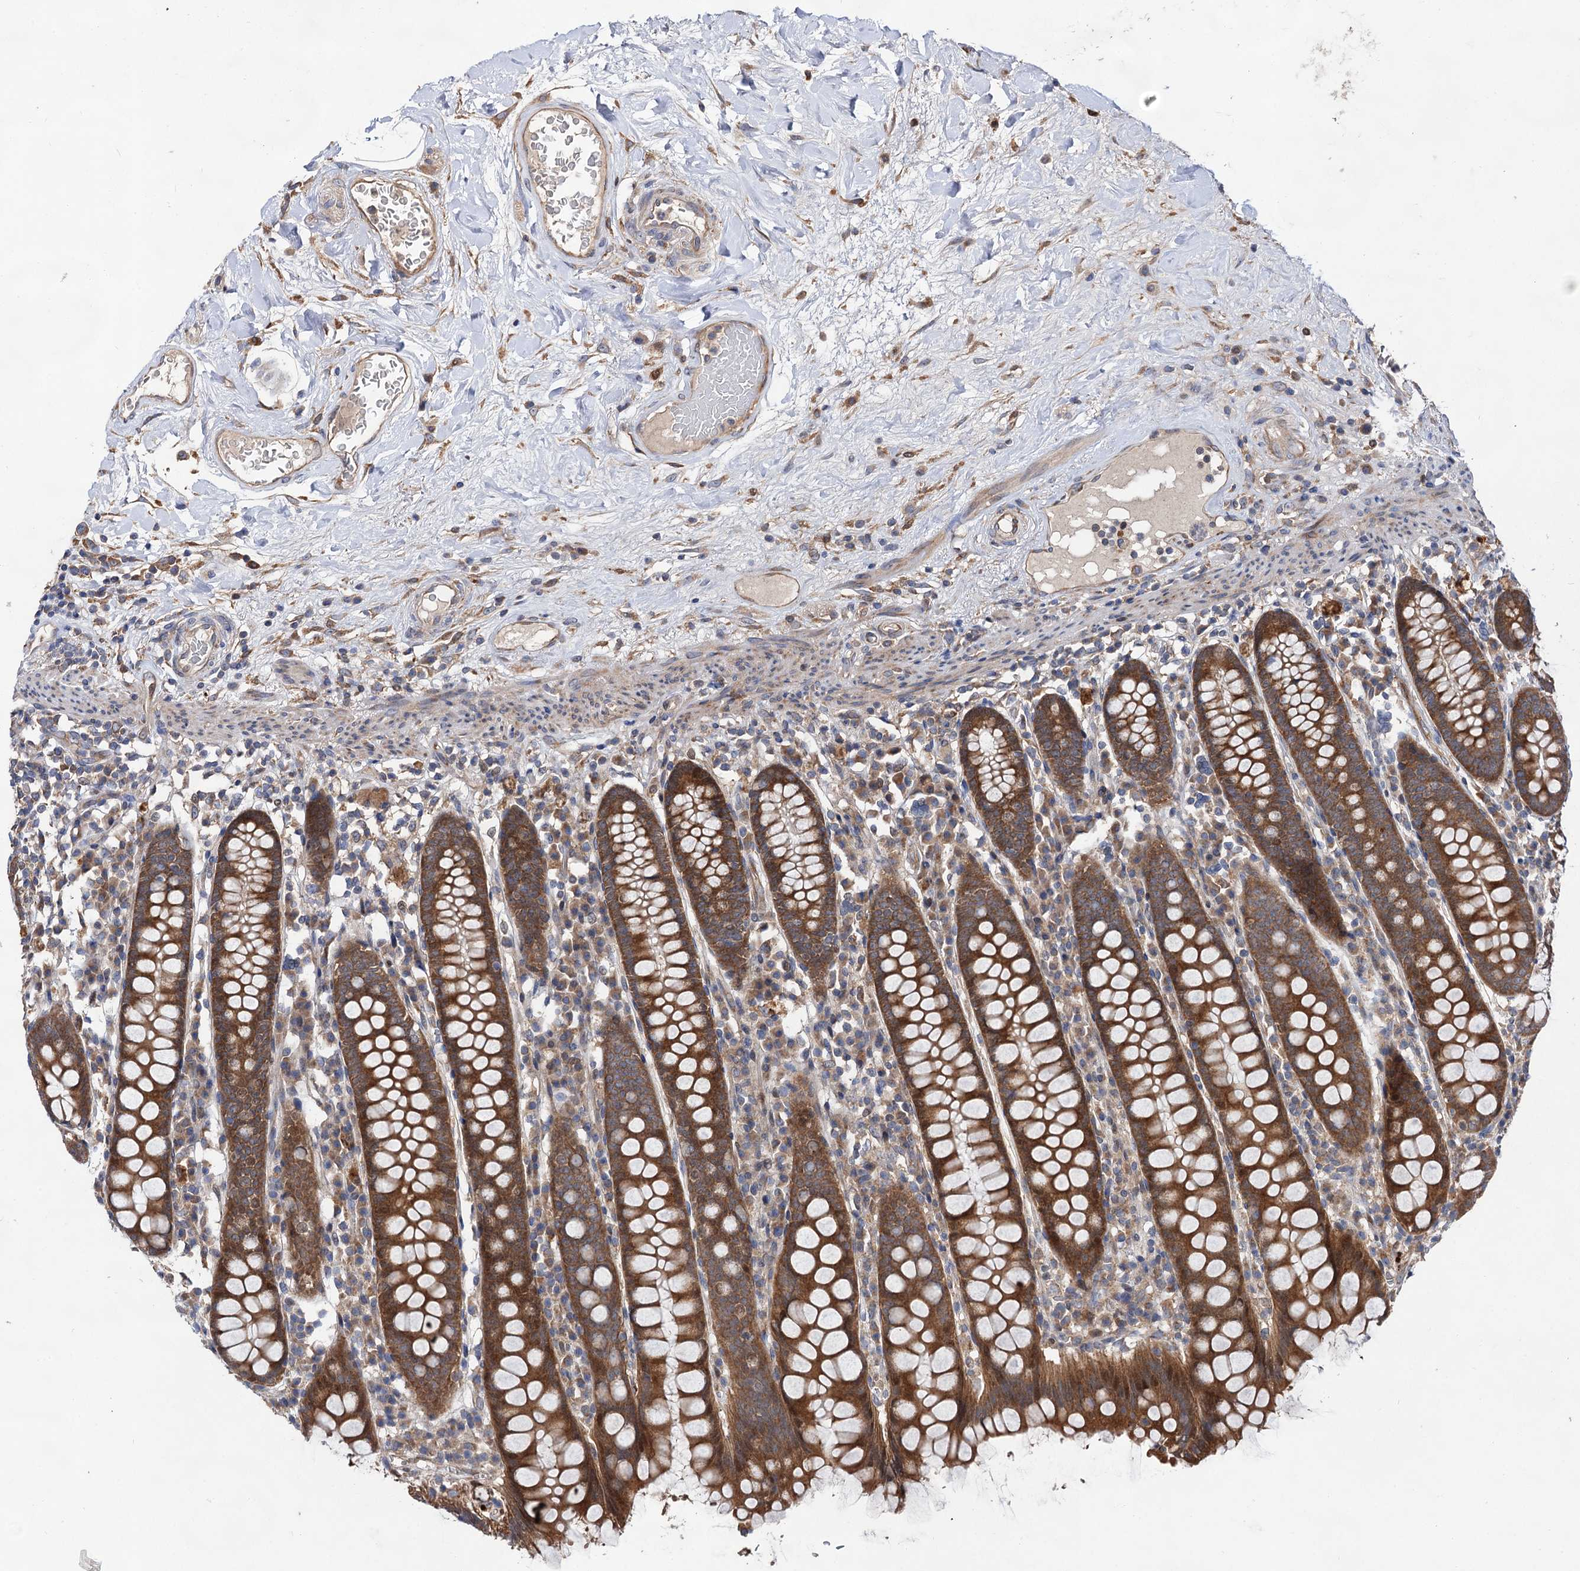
{"staining": {"intensity": "weak", "quantity": ">75%", "location": "cytoplasmic/membranous"}, "tissue": "colon", "cell_type": "Endothelial cells", "image_type": "normal", "snomed": [{"axis": "morphology", "description": "Normal tissue, NOS"}, {"axis": "topography", "description": "Colon"}], "caption": "About >75% of endothelial cells in unremarkable human colon show weak cytoplasmic/membranous protein positivity as visualized by brown immunohistochemical staining.", "gene": "NAA25", "patient": {"sex": "female", "age": 79}}